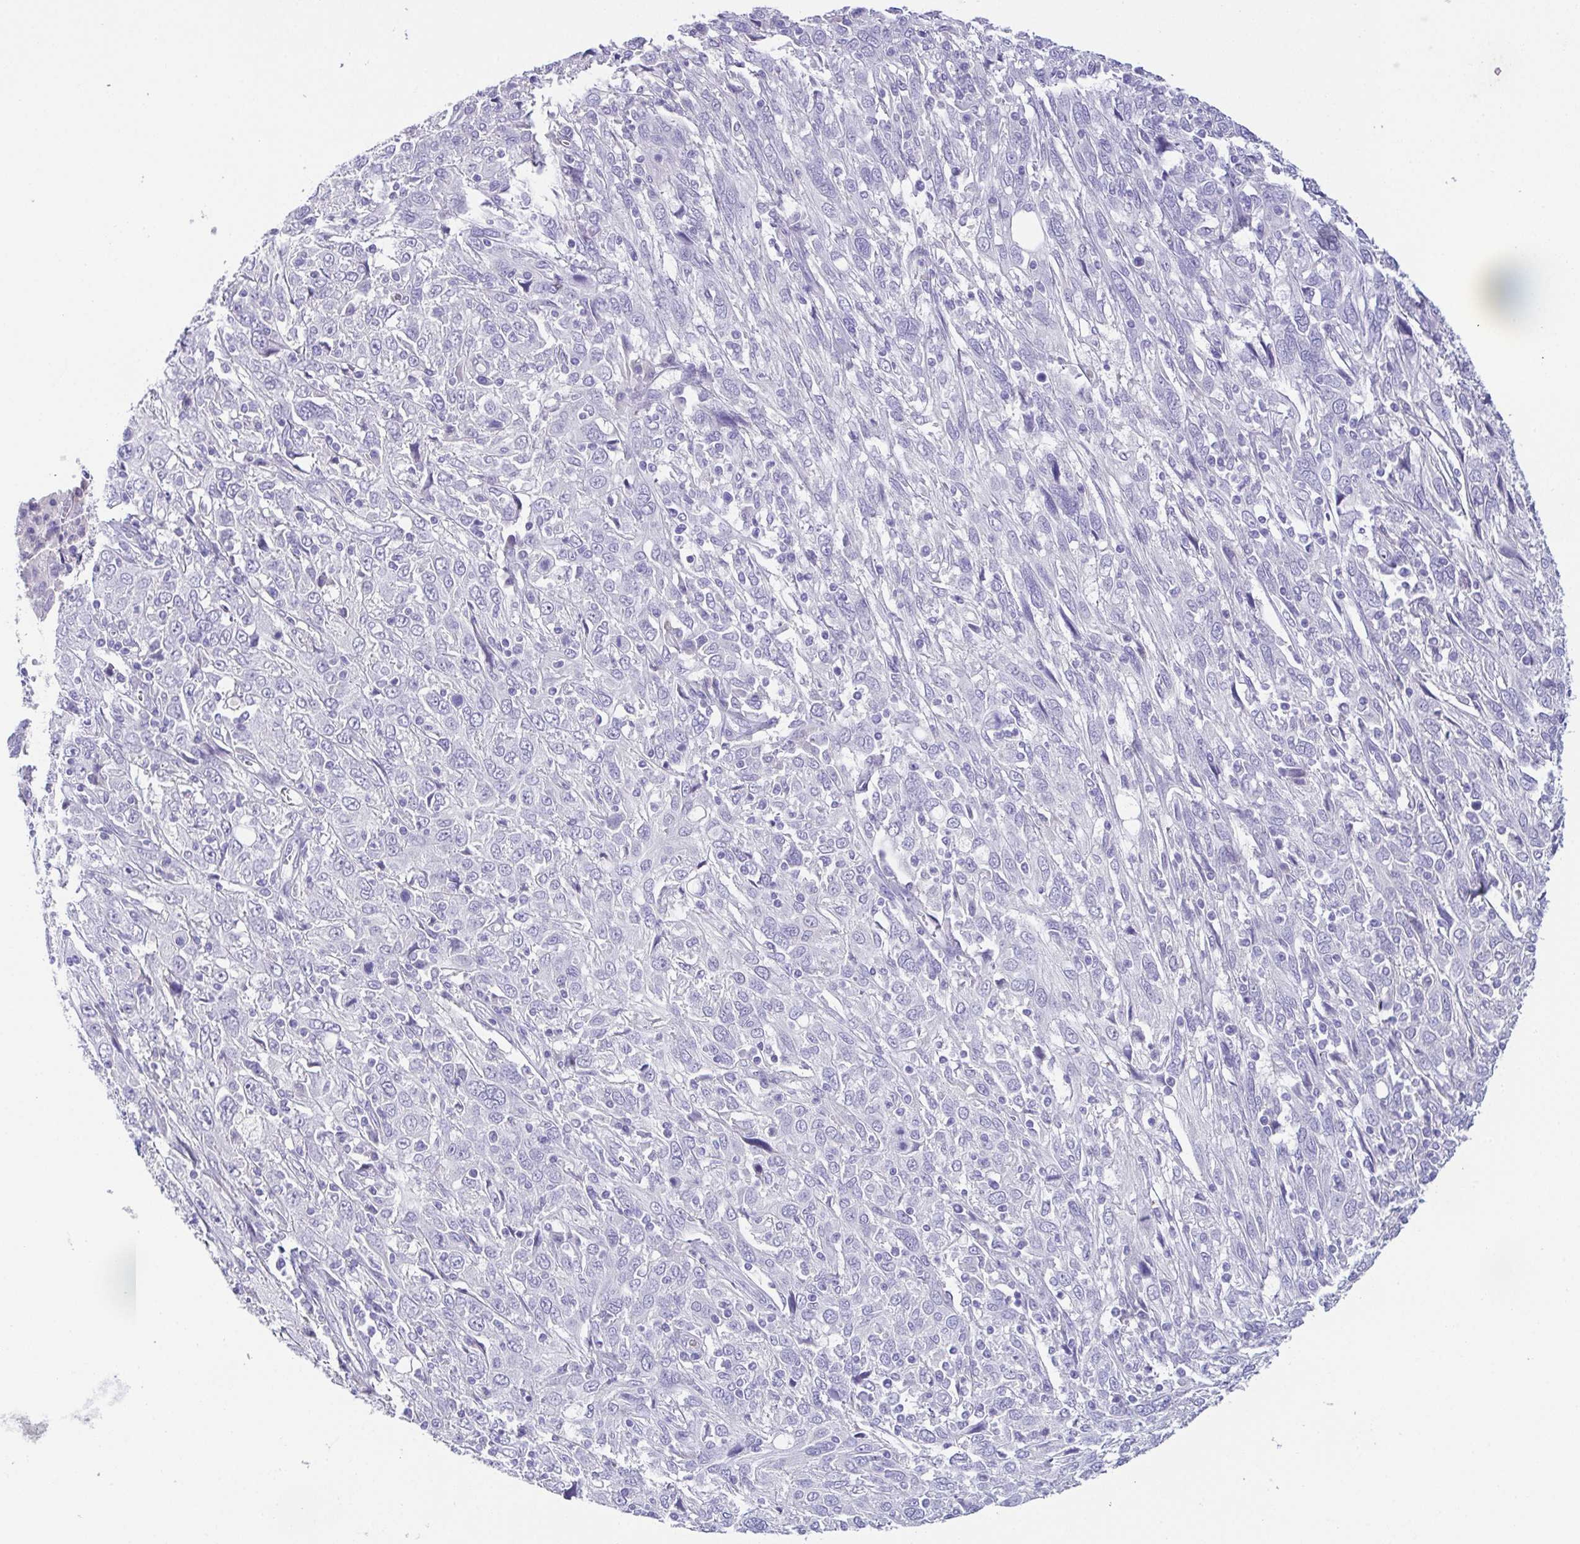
{"staining": {"intensity": "negative", "quantity": "none", "location": "none"}, "tissue": "cervical cancer", "cell_type": "Tumor cells", "image_type": "cancer", "snomed": [{"axis": "morphology", "description": "Squamous cell carcinoma, NOS"}, {"axis": "topography", "description": "Cervix"}], "caption": "Tumor cells show no significant protein staining in cervical cancer (squamous cell carcinoma).", "gene": "HAPLN2", "patient": {"sex": "female", "age": 46}}